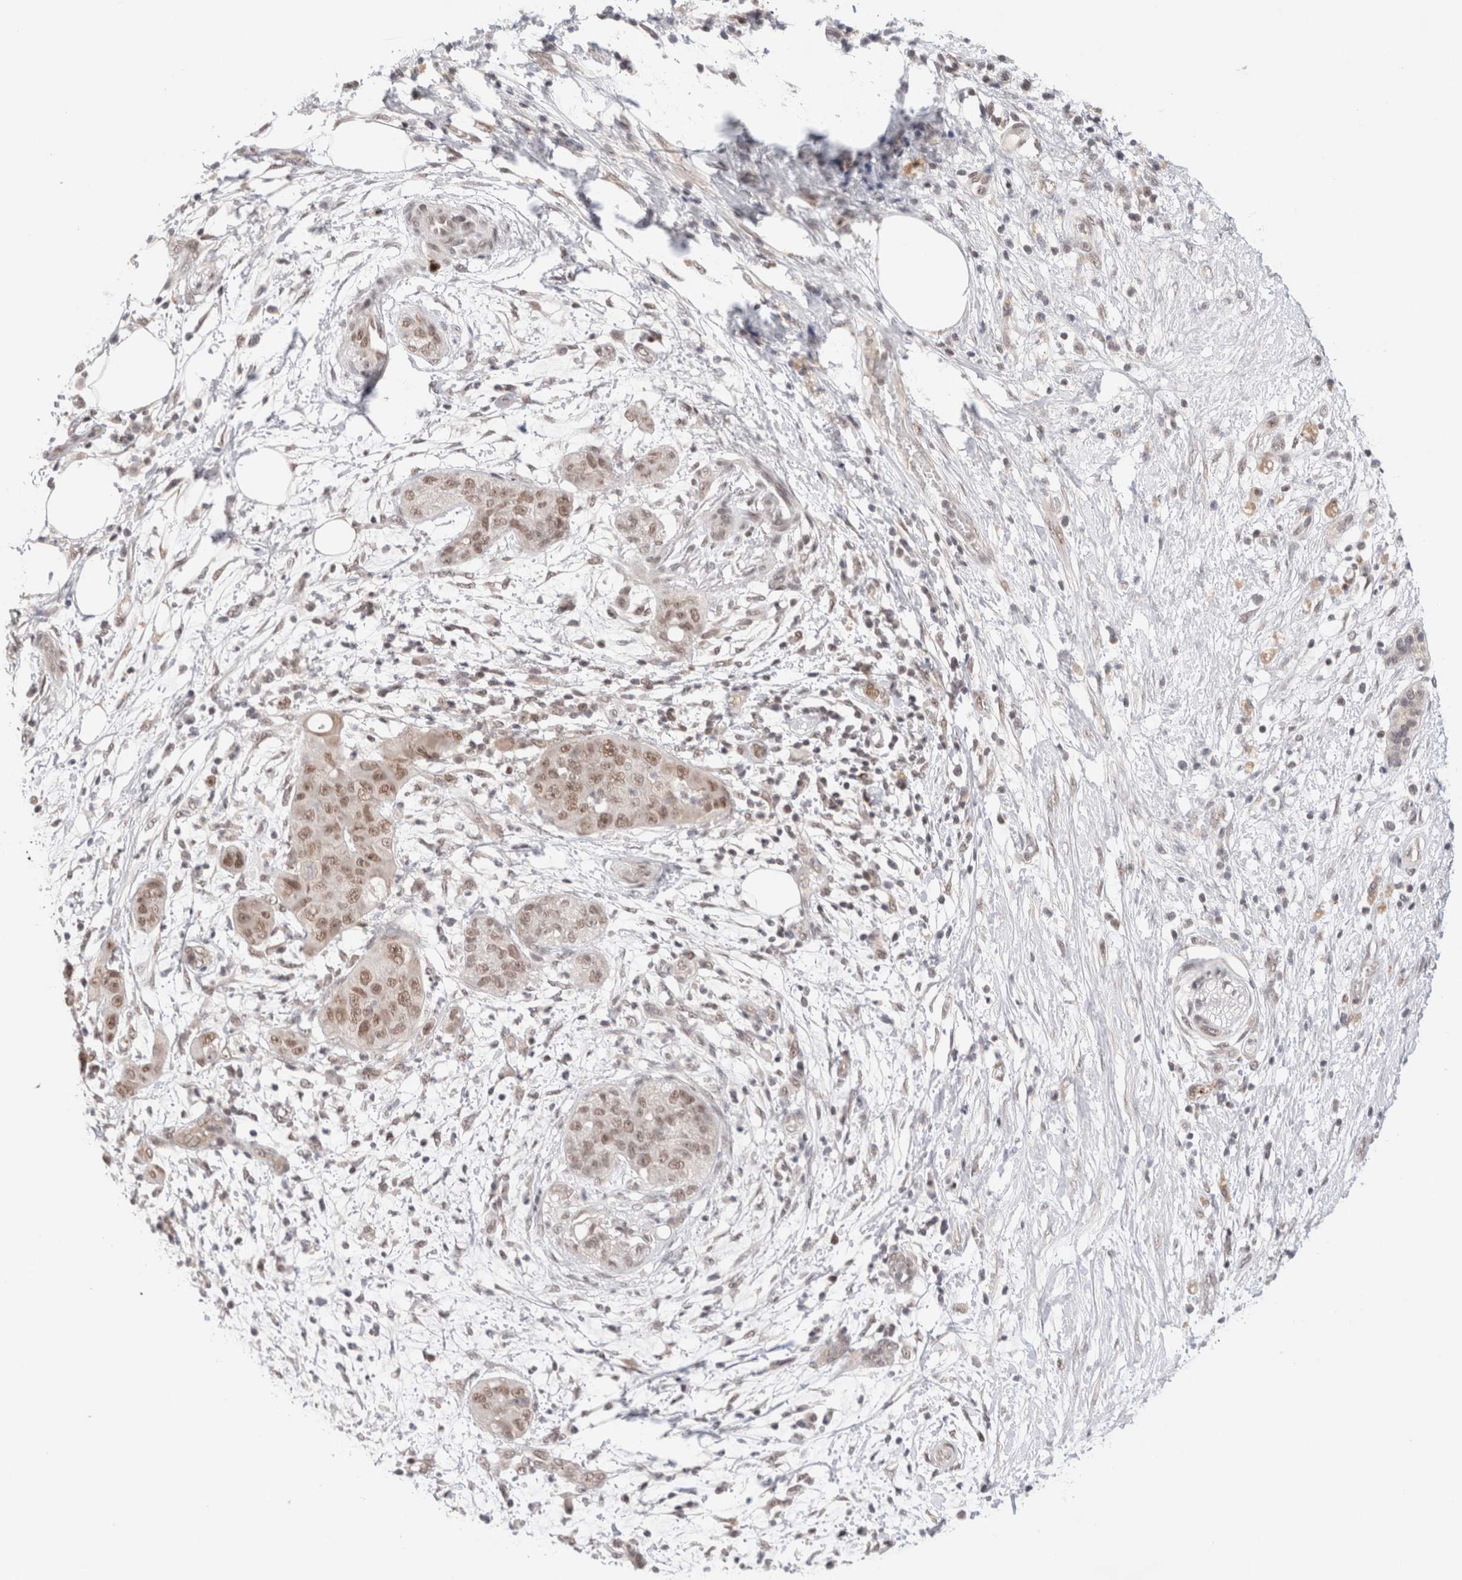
{"staining": {"intensity": "weak", "quantity": ">75%", "location": "nuclear"}, "tissue": "pancreatic cancer", "cell_type": "Tumor cells", "image_type": "cancer", "snomed": [{"axis": "morphology", "description": "Adenocarcinoma, NOS"}, {"axis": "topography", "description": "Pancreas"}], "caption": "An immunohistochemistry (IHC) photomicrograph of tumor tissue is shown. Protein staining in brown highlights weak nuclear positivity in pancreatic cancer within tumor cells.", "gene": "GATAD2A", "patient": {"sex": "female", "age": 78}}